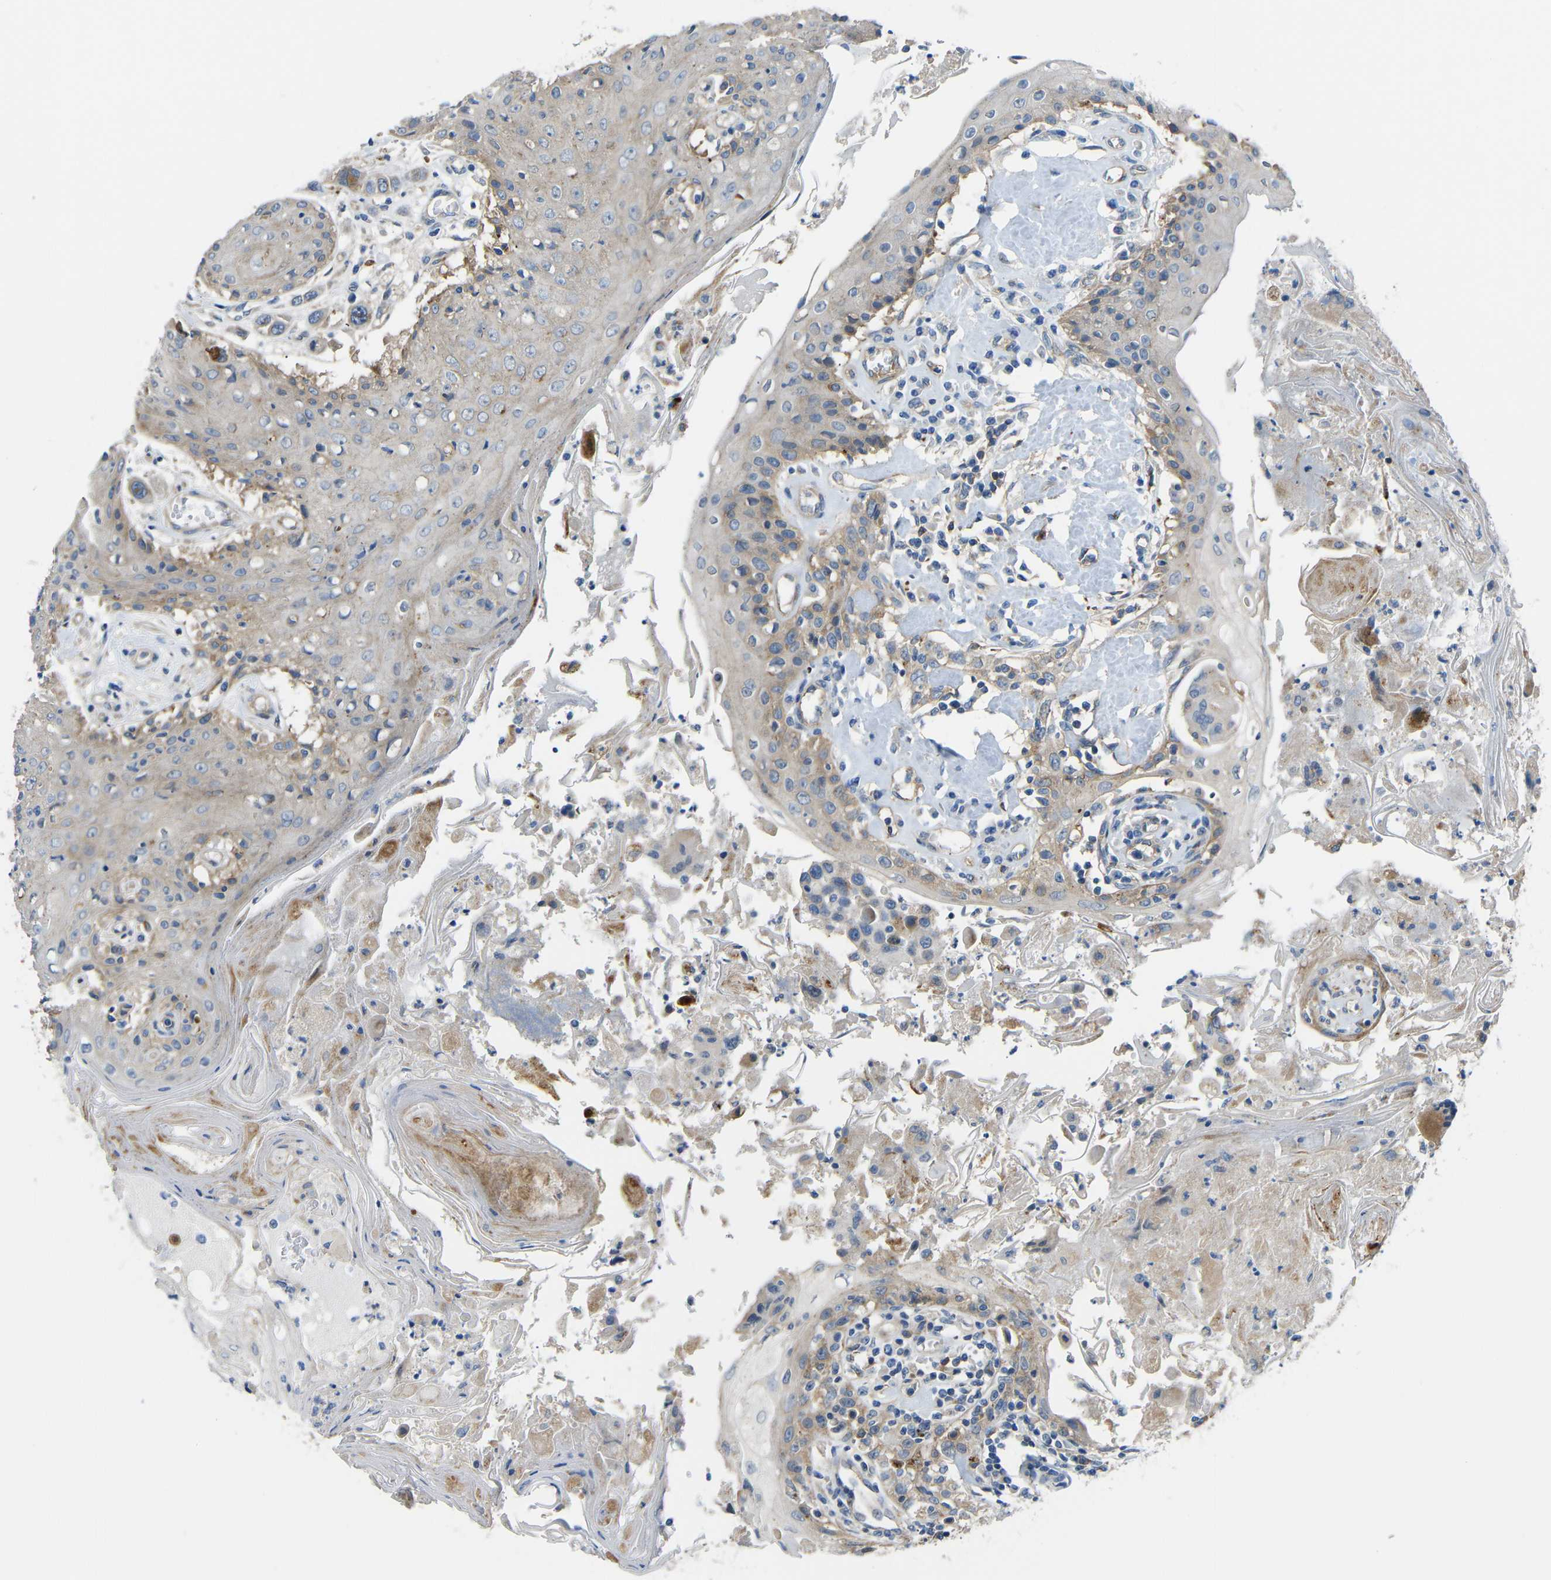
{"staining": {"intensity": "weak", "quantity": ">75%", "location": "cytoplasmic/membranous"}, "tissue": "head and neck cancer", "cell_type": "Tumor cells", "image_type": "cancer", "snomed": [{"axis": "morphology", "description": "Squamous cell carcinoma, NOS"}, {"axis": "topography", "description": "Oral tissue"}, {"axis": "topography", "description": "Head-Neck"}], "caption": "Protein analysis of head and neck squamous cell carcinoma tissue displays weak cytoplasmic/membranous expression in about >75% of tumor cells.", "gene": "SYPL1", "patient": {"sex": "female", "age": 76}}